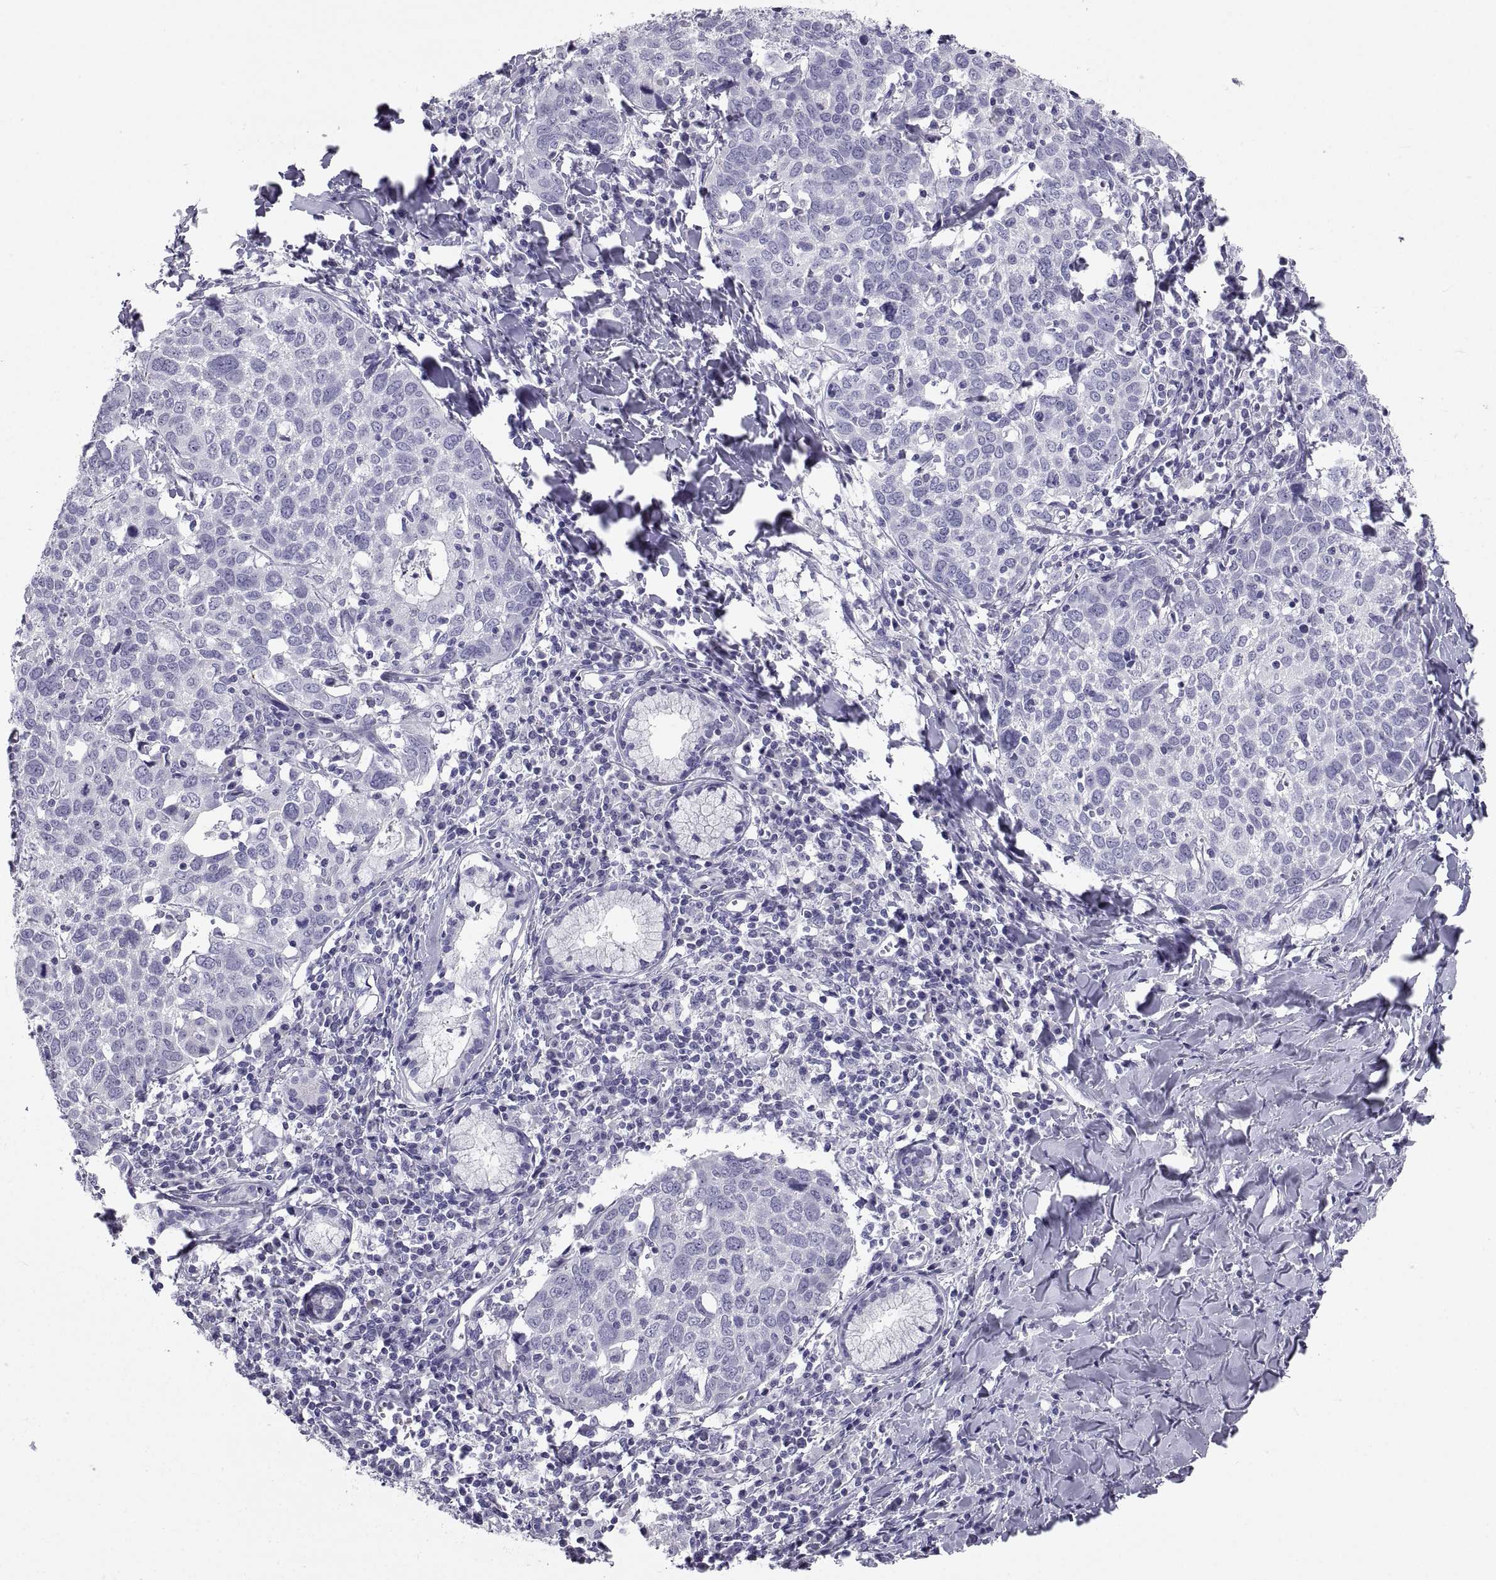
{"staining": {"intensity": "negative", "quantity": "none", "location": "none"}, "tissue": "lung cancer", "cell_type": "Tumor cells", "image_type": "cancer", "snomed": [{"axis": "morphology", "description": "Squamous cell carcinoma, NOS"}, {"axis": "topography", "description": "Lung"}], "caption": "An immunohistochemistry image of lung squamous cell carcinoma is shown. There is no staining in tumor cells of lung squamous cell carcinoma.", "gene": "PCSK1N", "patient": {"sex": "male", "age": 57}}